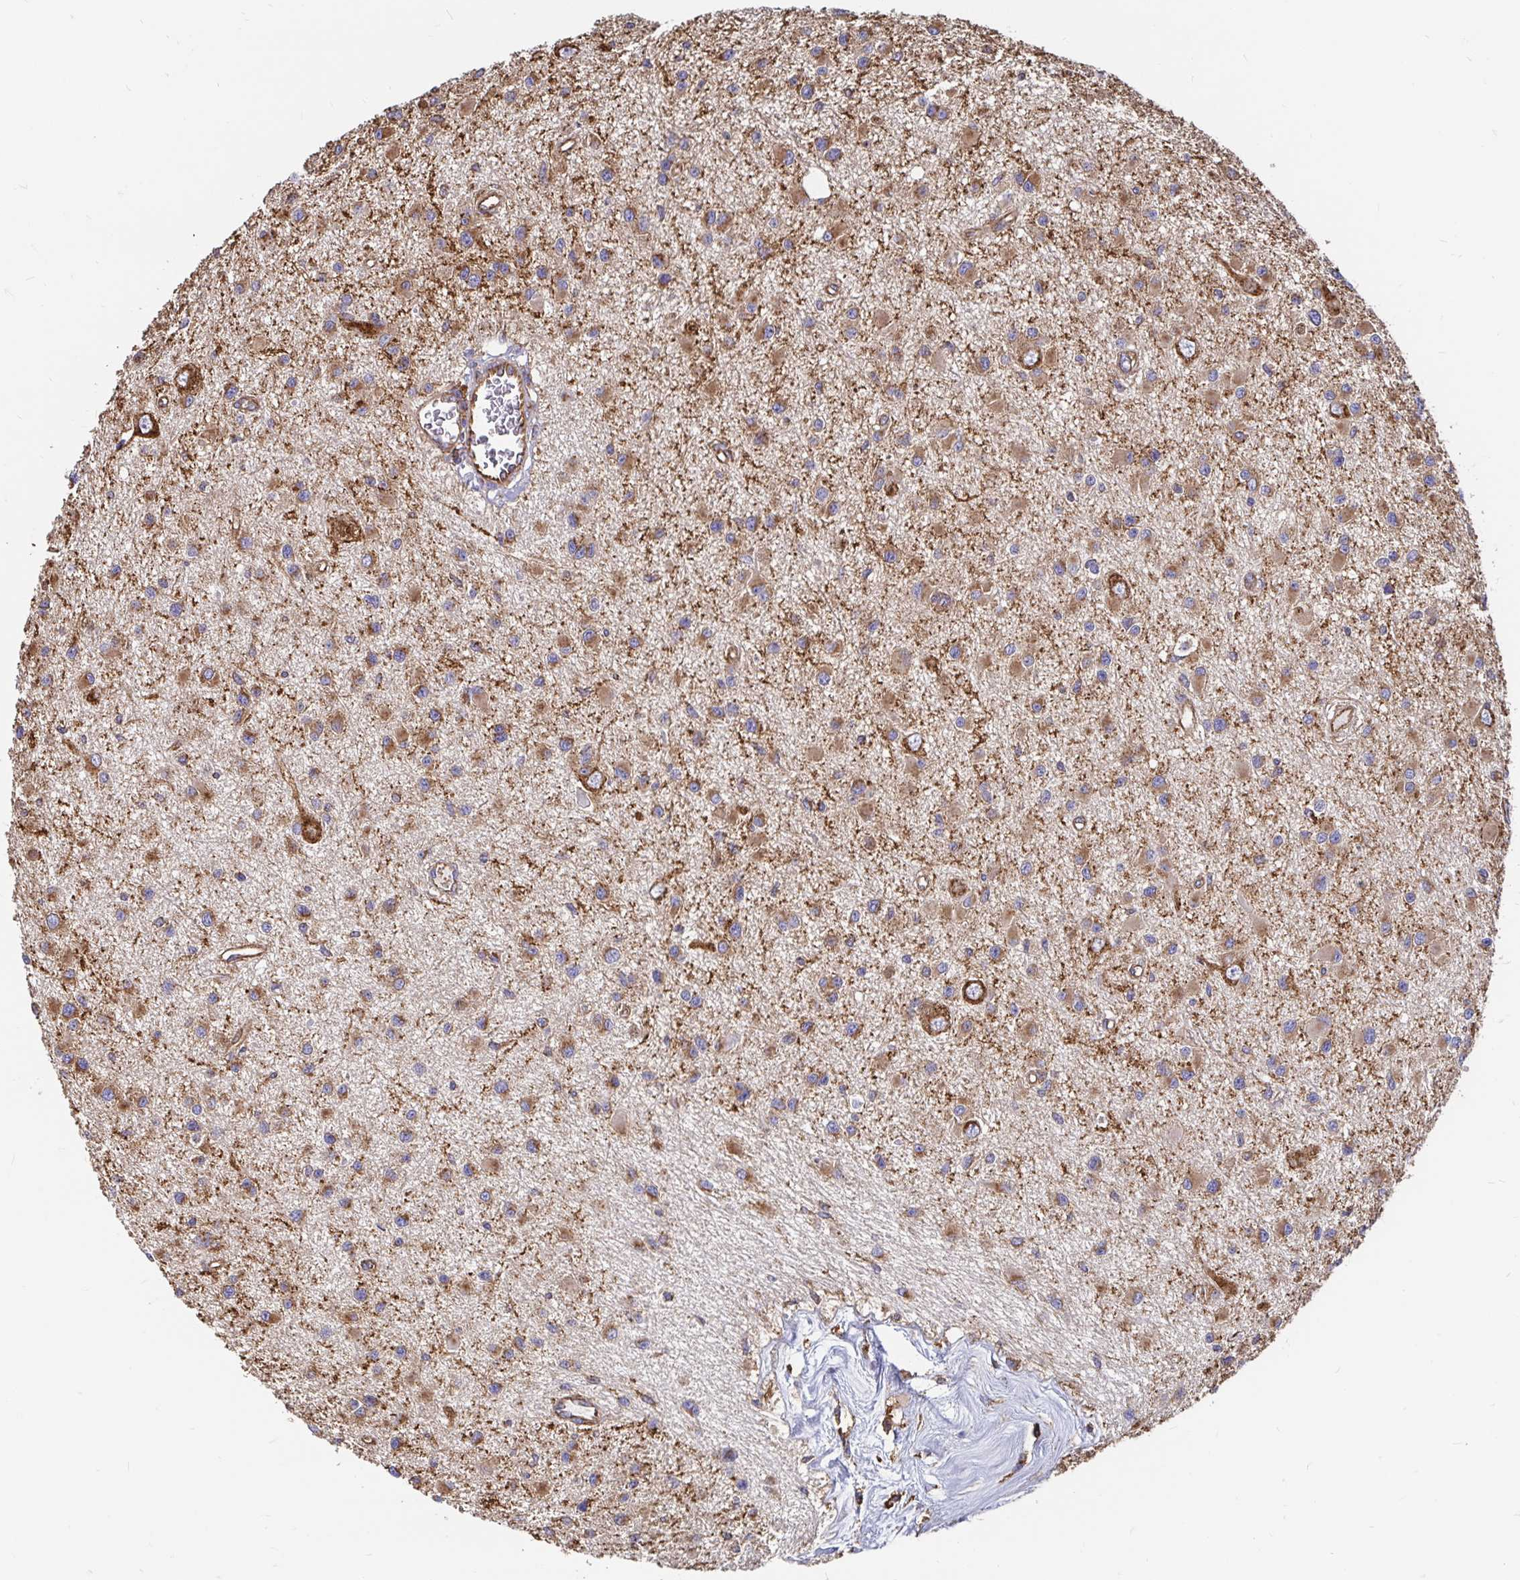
{"staining": {"intensity": "moderate", "quantity": ">75%", "location": "cytoplasmic/membranous"}, "tissue": "glioma", "cell_type": "Tumor cells", "image_type": "cancer", "snomed": [{"axis": "morphology", "description": "Glioma, malignant, High grade"}, {"axis": "topography", "description": "Brain"}], "caption": "High-grade glioma (malignant) stained with a protein marker displays moderate staining in tumor cells.", "gene": "CLTC", "patient": {"sex": "male", "age": 54}}